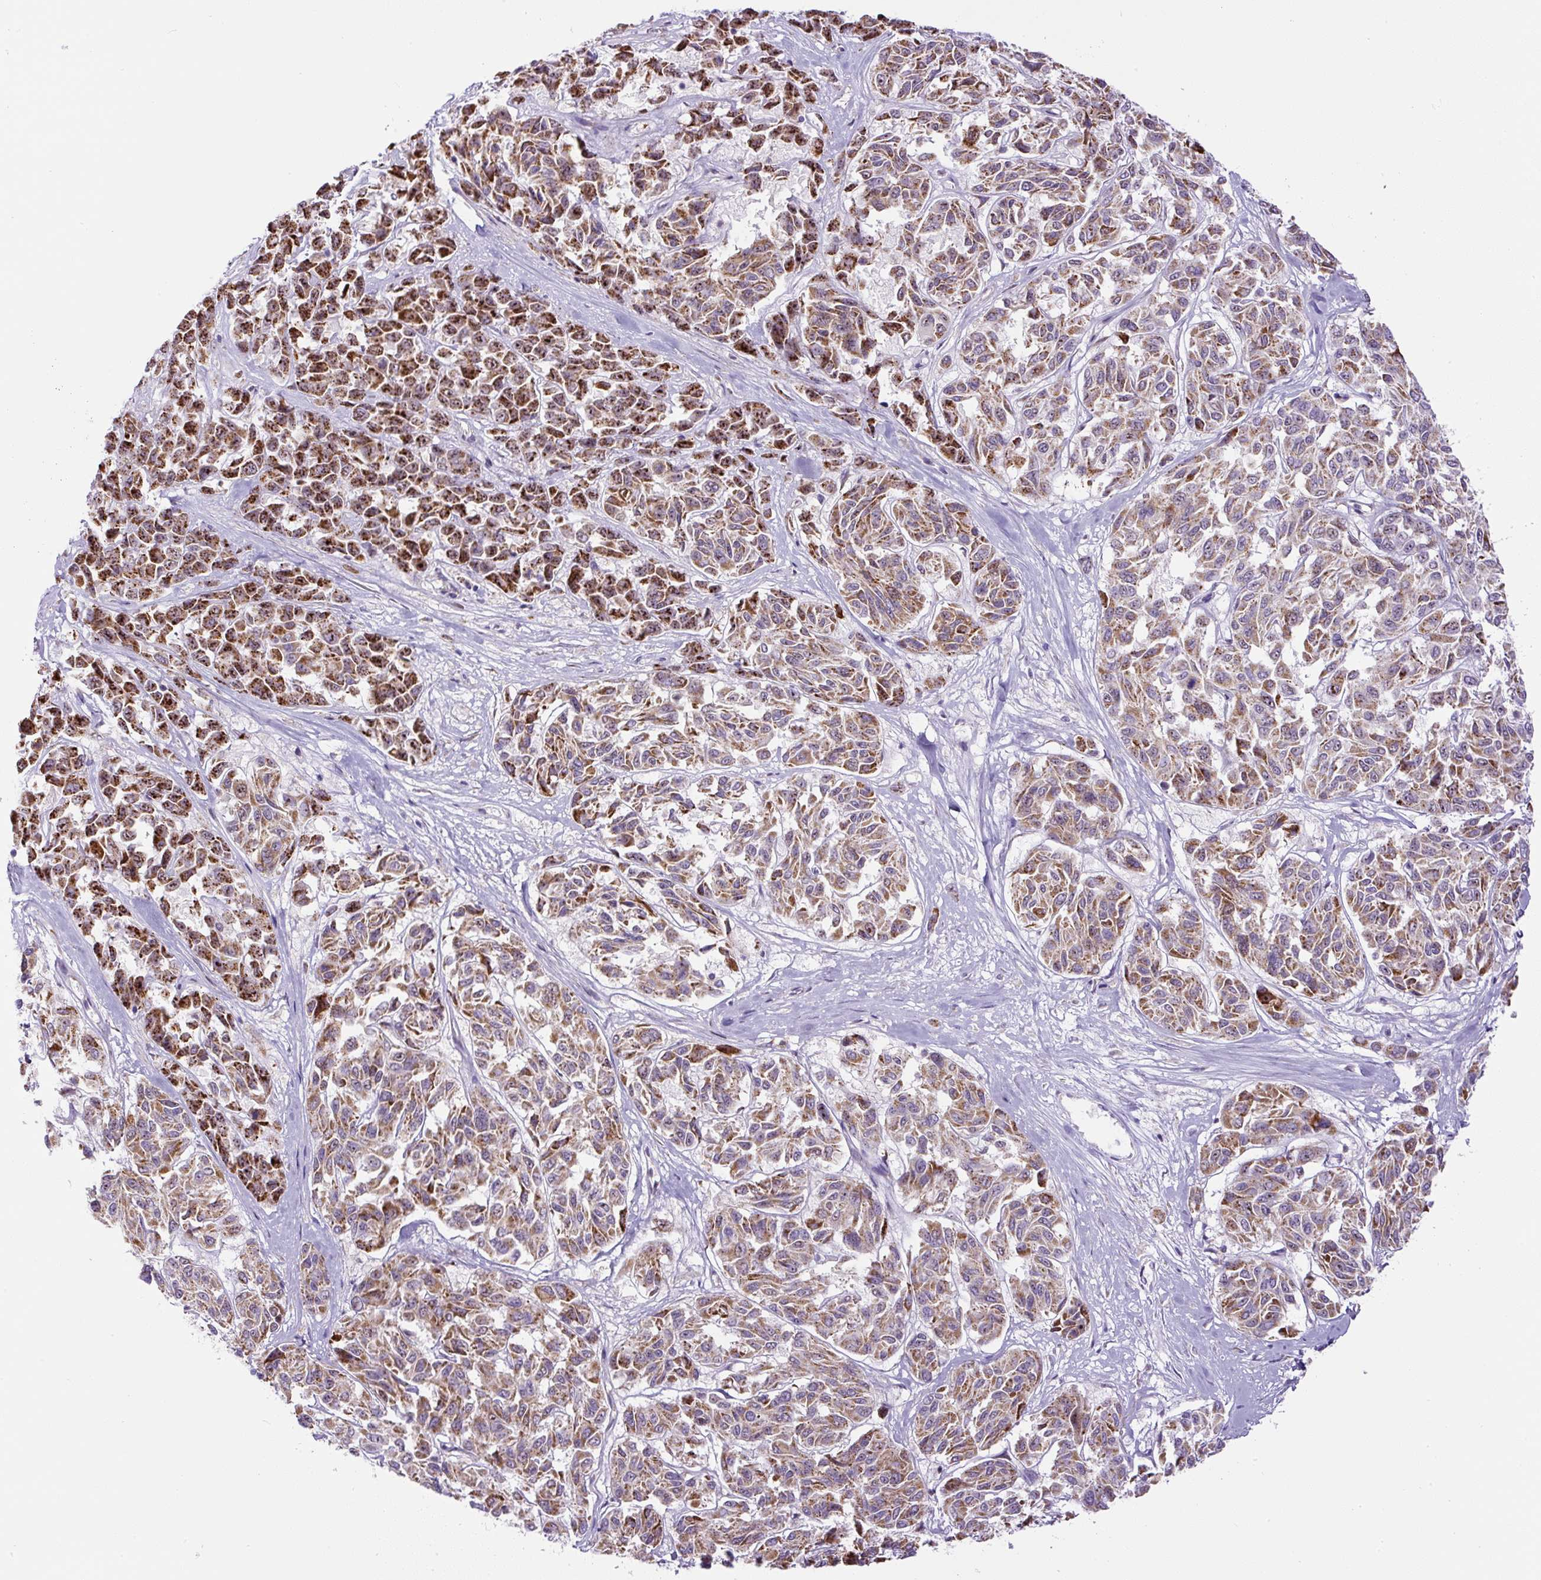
{"staining": {"intensity": "moderate", "quantity": ">75%", "location": "cytoplasmic/membranous"}, "tissue": "melanoma", "cell_type": "Tumor cells", "image_type": "cancer", "snomed": [{"axis": "morphology", "description": "Malignant melanoma, NOS"}, {"axis": "topography", "description": "Skin"}], "caption": "About >75% of tumor cells in human malignant melanoma show moderate cytoplasmic/membranous protein expression as visualized by brown immunohistochemical staining.", "gene": "ZNF596", "patient": {"sex": "female", "age": 66}}